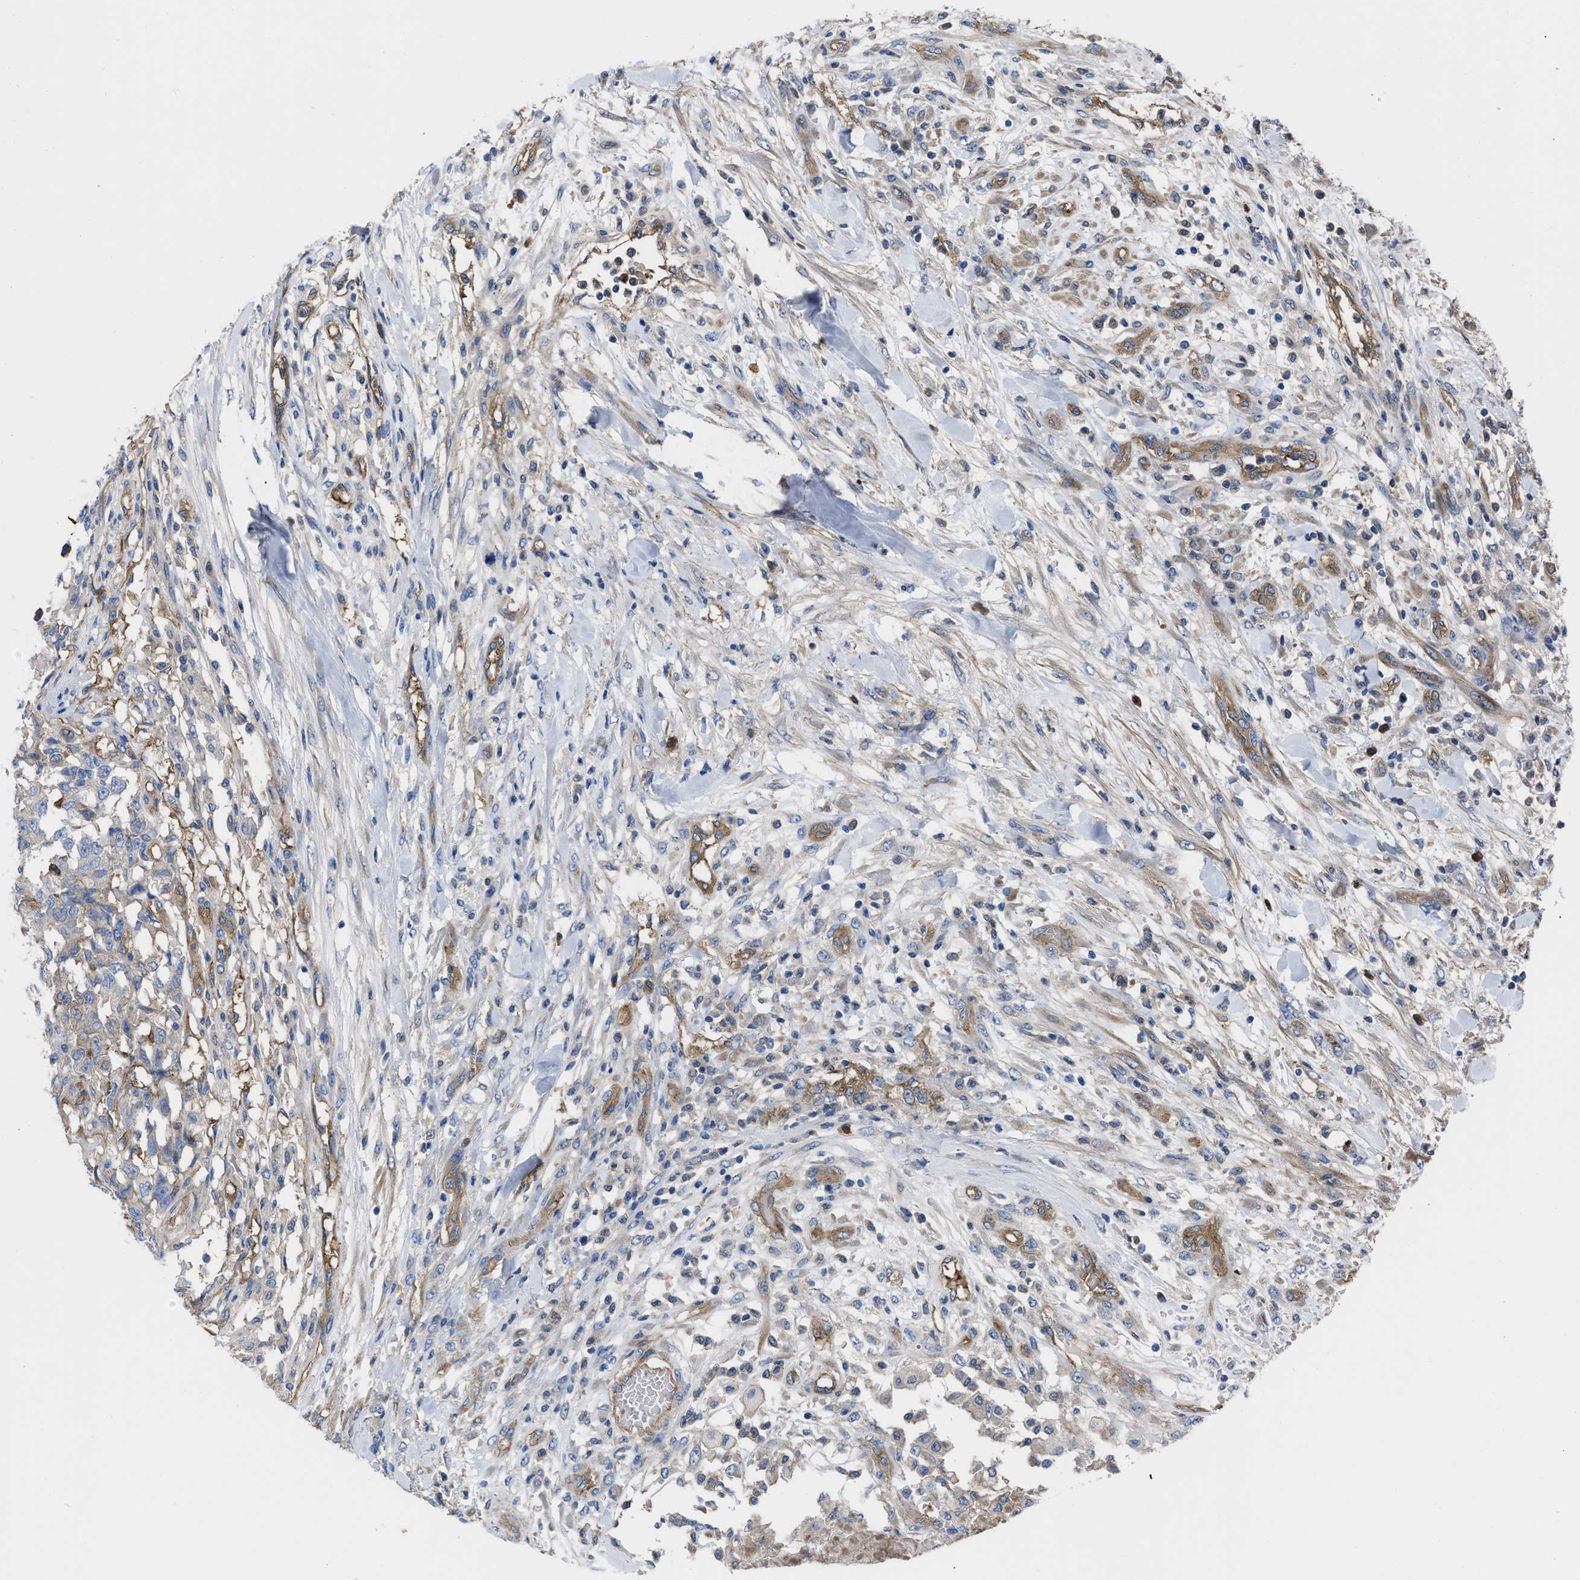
{"staining": {"intensity": "negative", "quantity": "none", "location": "none"}, "tissue": "testis cancer", "cell_type": "Tumor cells", "image_type": "cancer", "snomed": [{"axis": "morphology", "description": "Seminoma, NOS"}, {"axis": "topography", "description": "Testis"}], "caption": "Tumor cells are negative for protein expression in human testis cancer (seminoma).", "gene": "TRIOBP", "patient": {"sex": "male", "age": 59}}